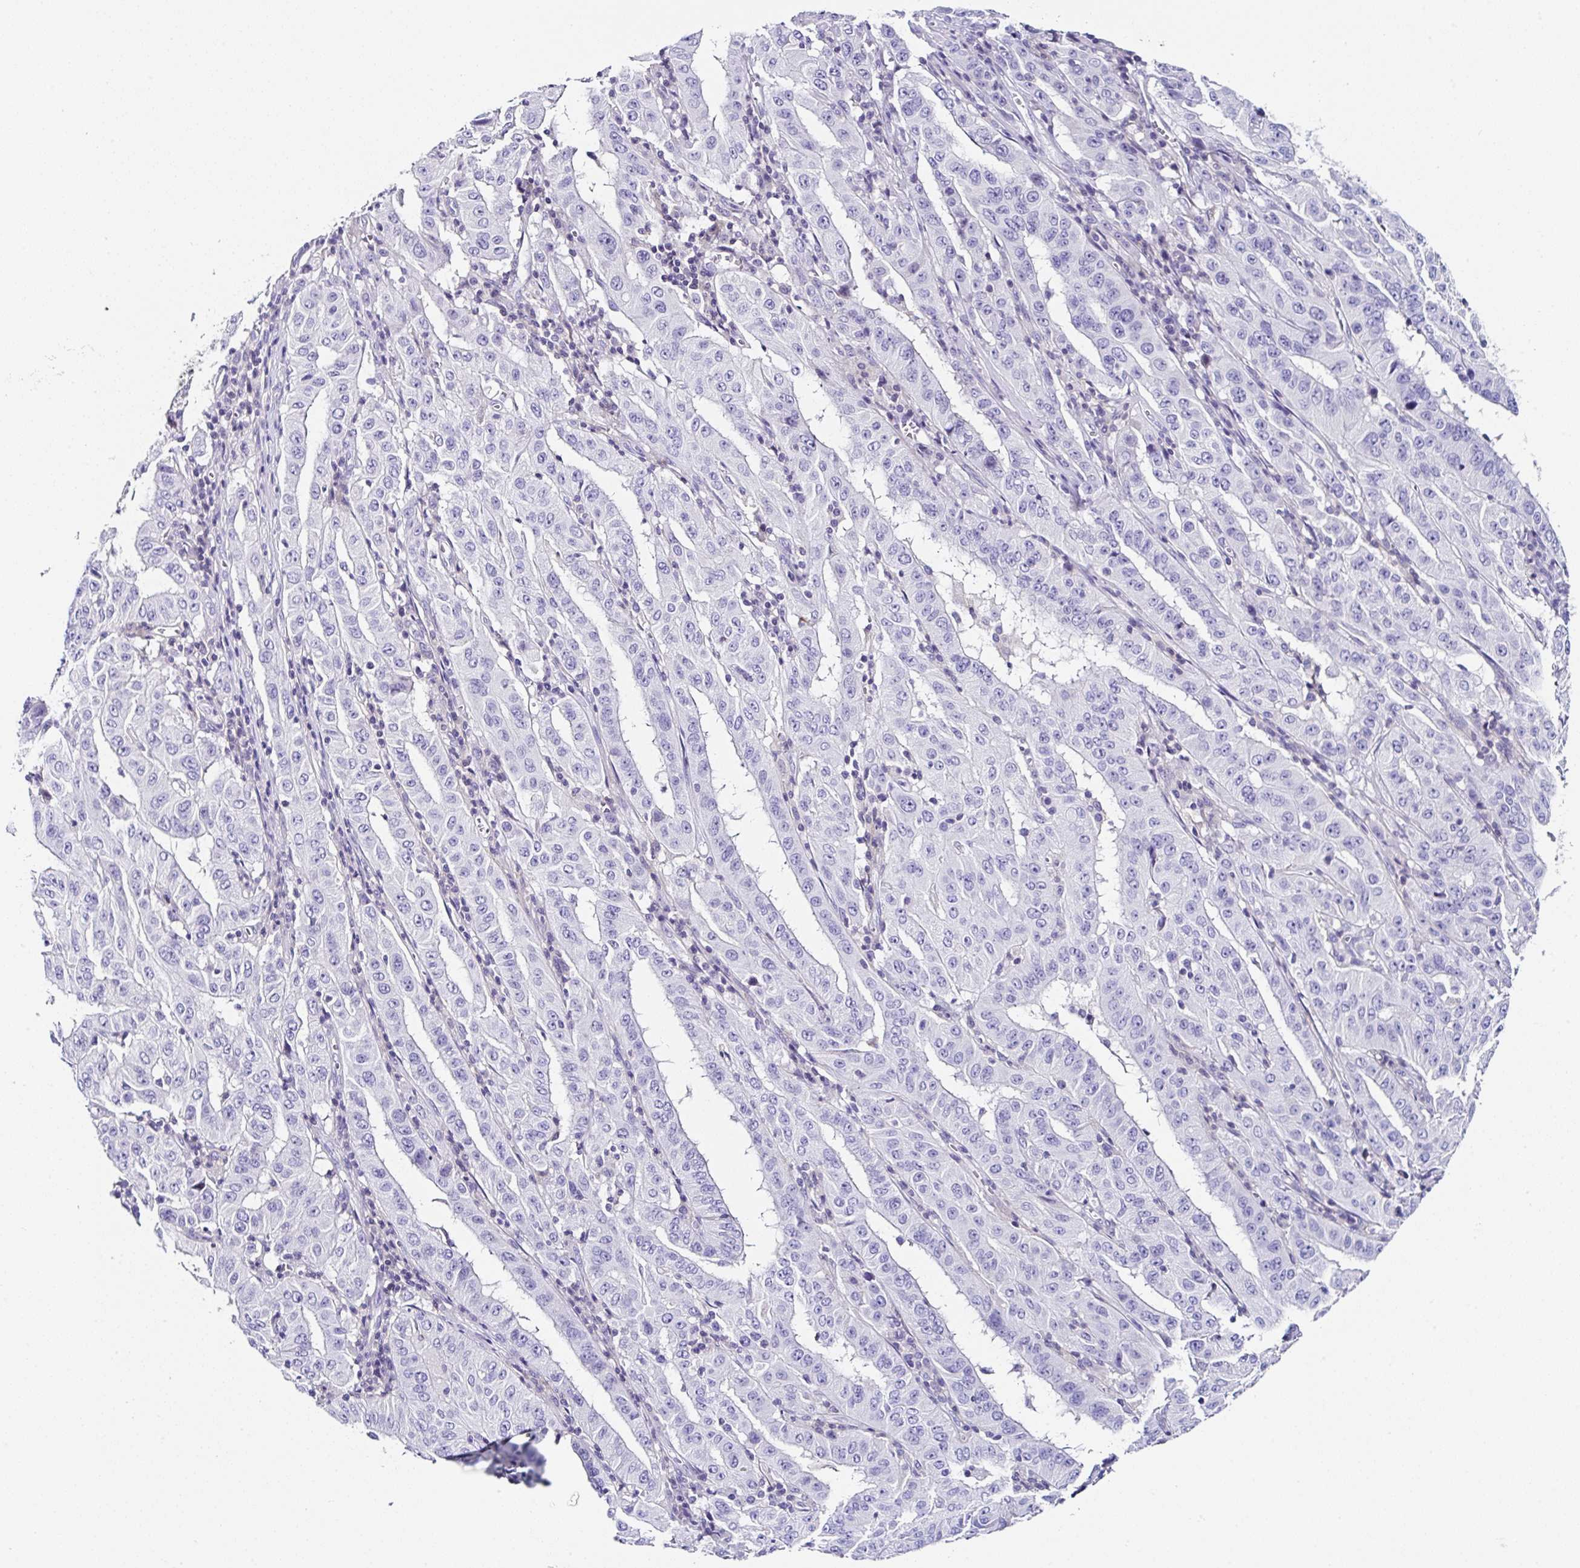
{"staining": {"intensity": "negative", "quantity": "none", "location": "none"}, "tissue": "pancreatic cancer", "cell_type": "Tumor cells", "image_type": "cancer", "snomed": [{"axis": "morphology", "description": "Adenocarcinoma, NOS"}, {"axis": "topography", "description": "Pancreas"}], "caption": "This is a histopathology image of immunohistochemistry staining of pancreatic cancer, which shows no staining in tumor cells. (Brightfield microscopy of DAB (3,3'-diaminobenzidine) IHC at high magnification).", "gene": "UGT3A1", "patient": {"sex": "male", "age": 63}}